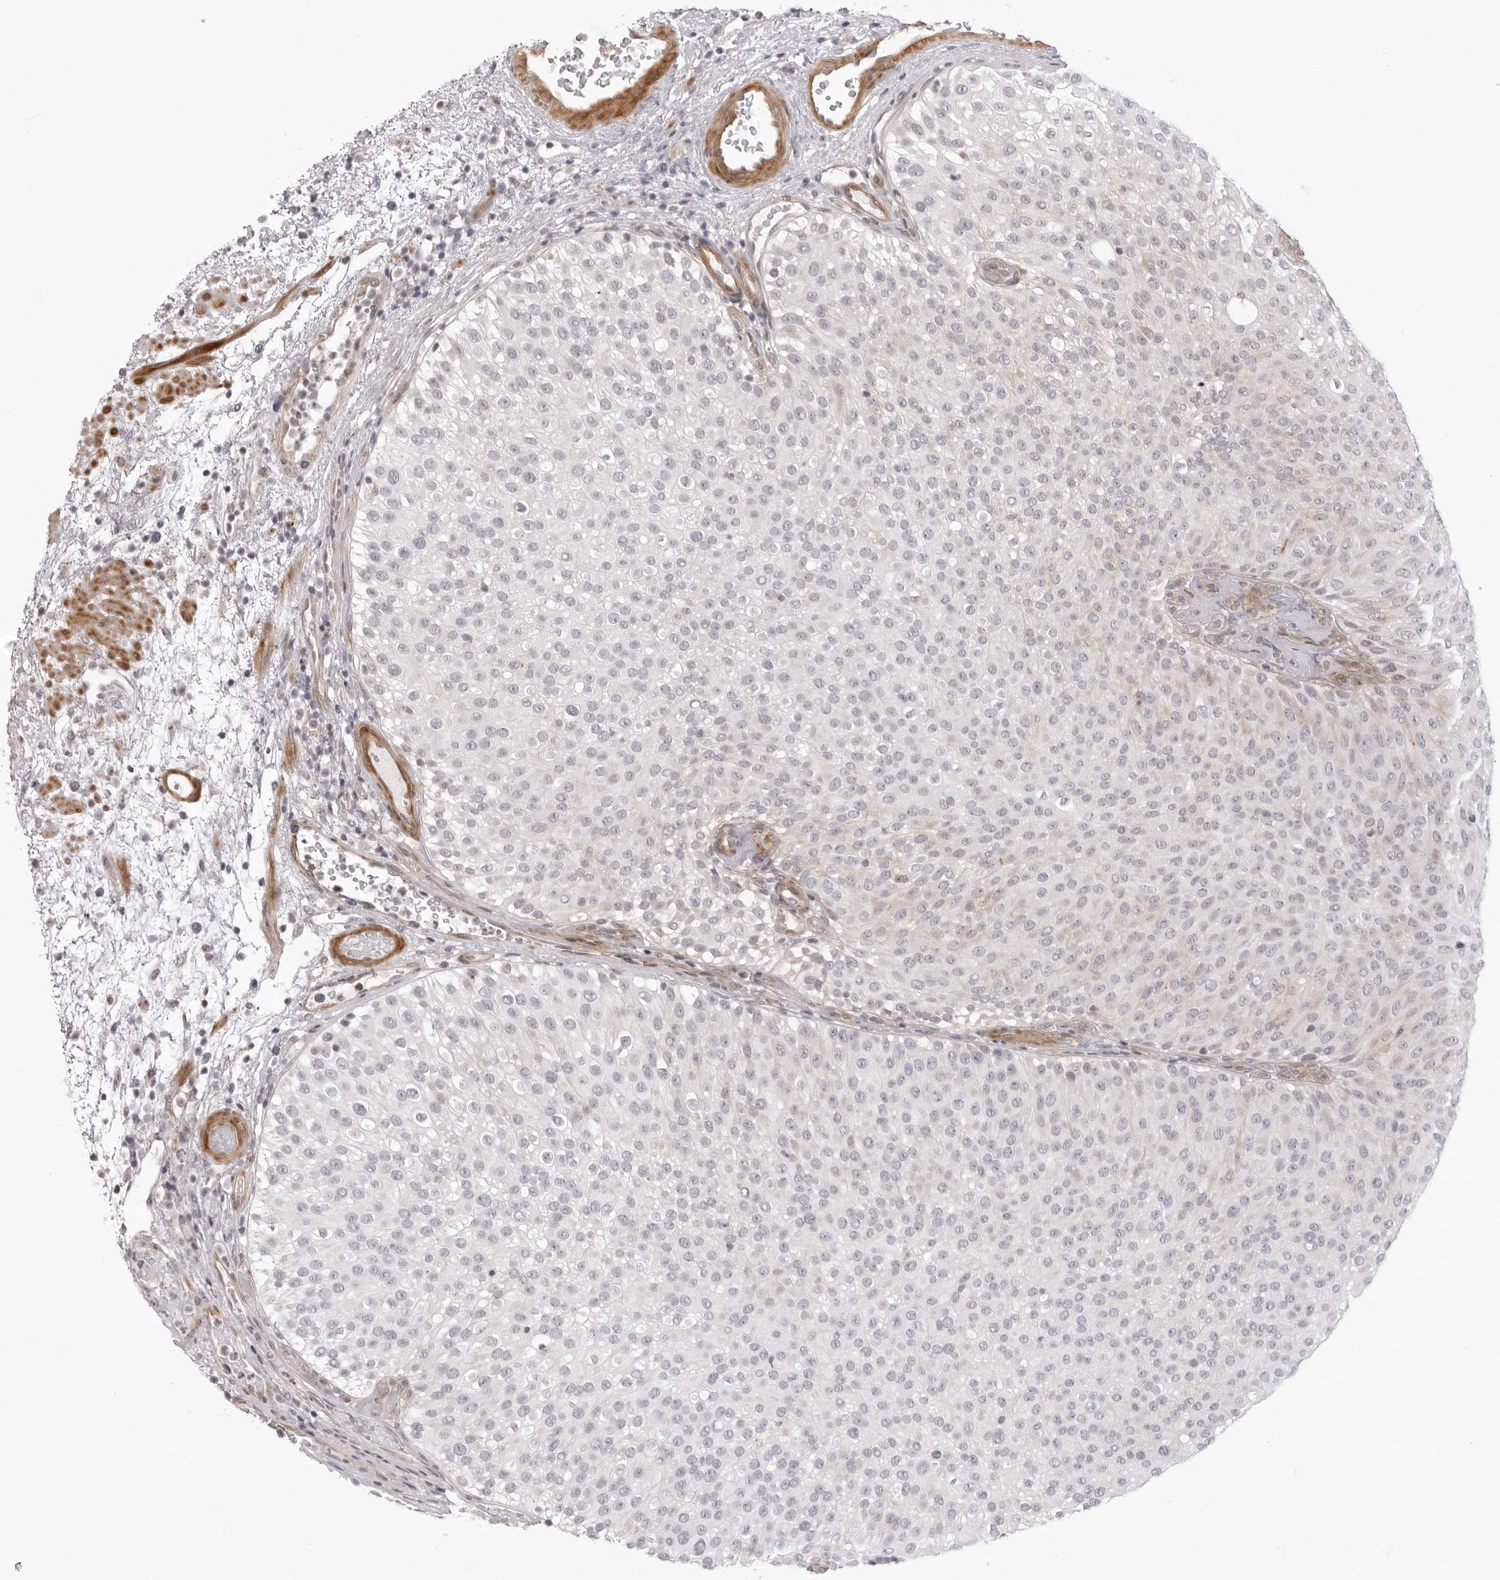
{"staining": {"intensity": "moderate", "quantity": "<25%", "location": "cytoplasmic/membranous"}, "tissue": "urothelial cancer", "cell_type": "Tumor cells", "image_type": "cancer", "snomed": [{"axis": "morphology", "description": "Urothelial carcinoma, Low grade"}, {"axis": "topography", "description": "Urinary bladder"}], "caption": "High-power microscopy captured an IHC micrograph of urothelial carcinoma (low-grade), revealing moderate cytoplasmic/membranous expression in about <25% of tumor cells.", "gene": "SUGCT", "patient": {"sex": "male", "age": 78}}